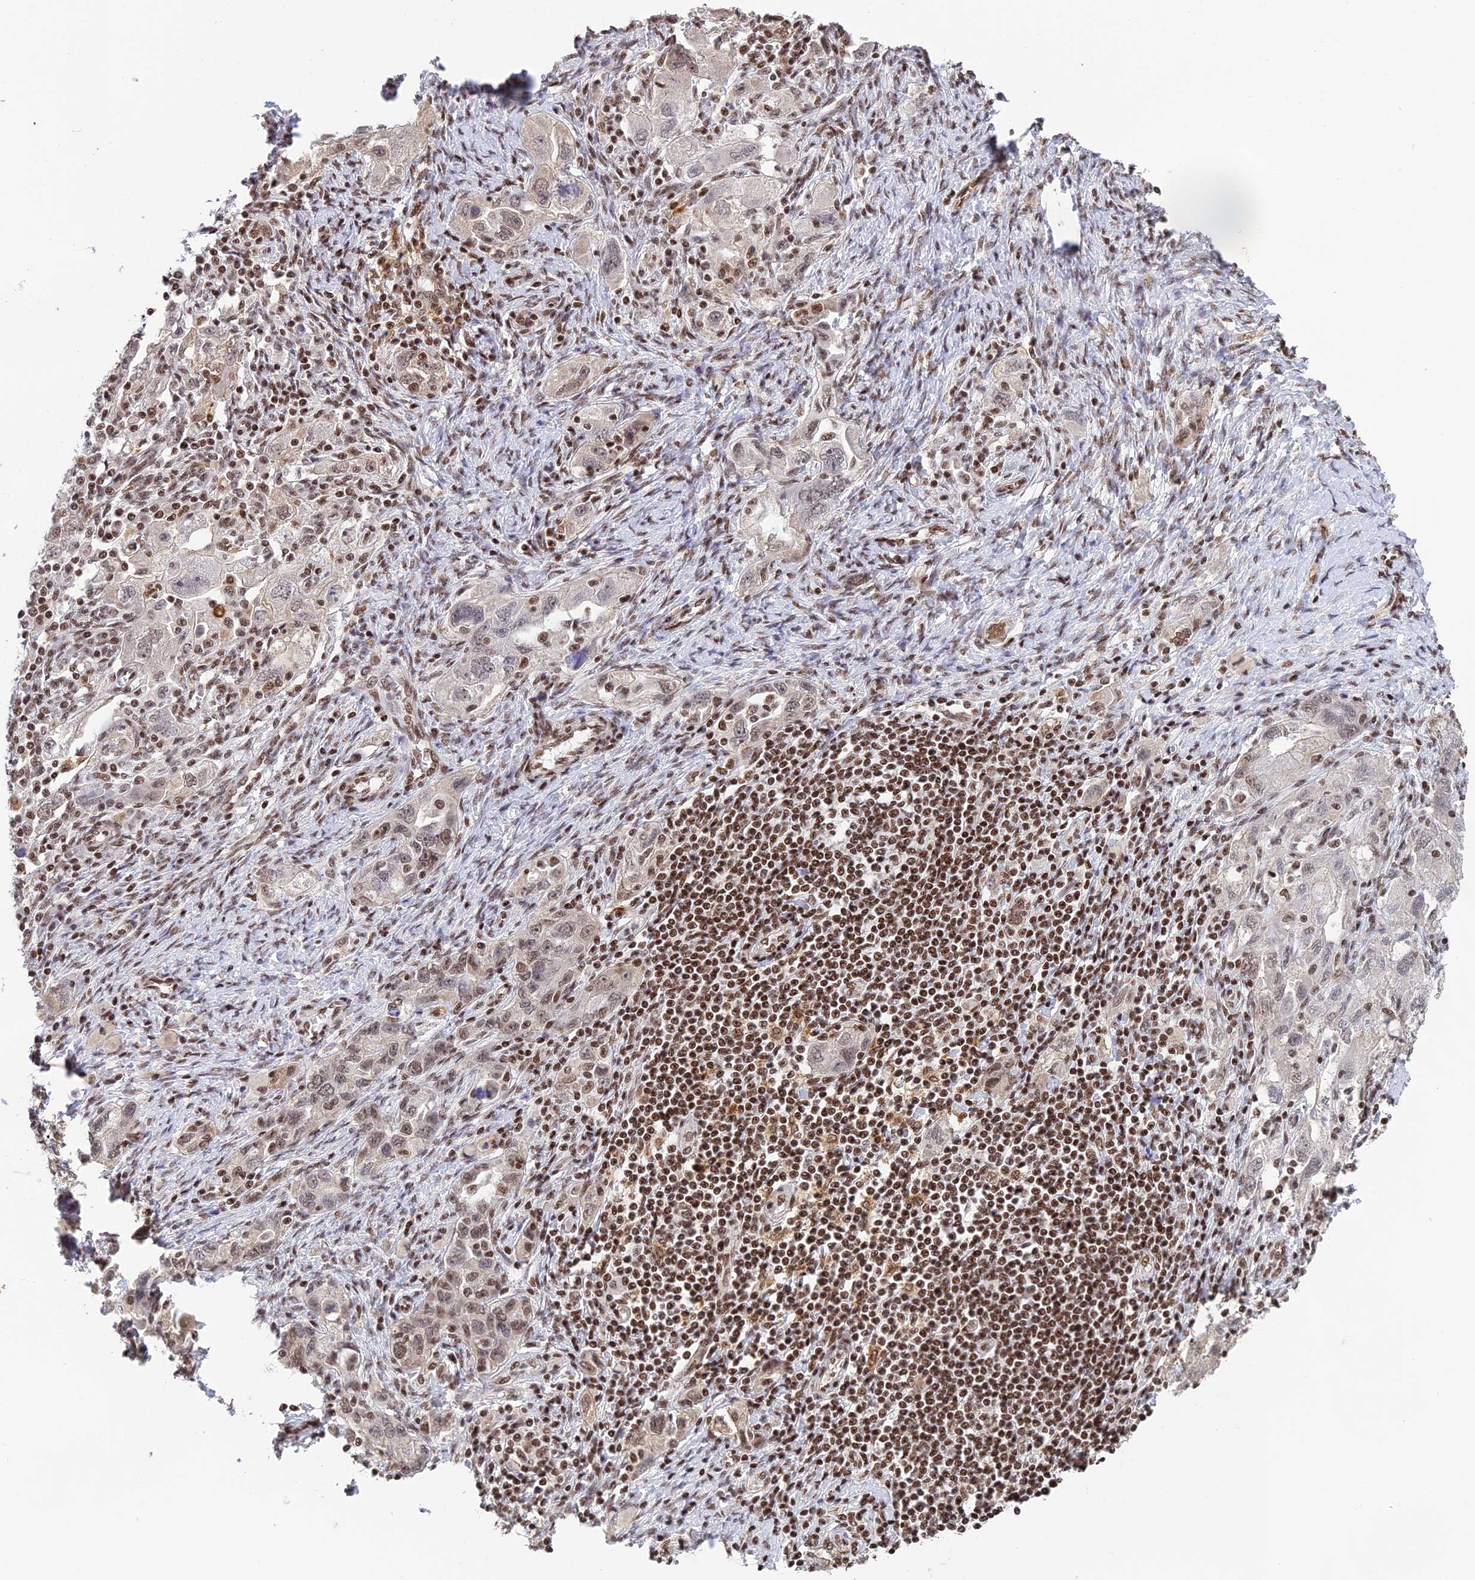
{"staining": {"intensity": "moderate", "quantity": ">75%", "location": "nuclear"}, "tissue": "ovarian cancer", "cell_type": "Tumor cells", "image_type": "cancer", "snomed": [{"axis": "morphology", "description": "Carcinoma, NOS"}, {"axis": "morphology", "description": "Cystadenocarcinoma, serous, NOS"}, {"axis": "topography", "description": "Ovary"}], "caption": "Moderate nuclear staining is present in approximately >75% of tumor cells in carcinoma (ovarian).", "gene": "THAP11", "patient": {"sex": "female", "age": 69}}